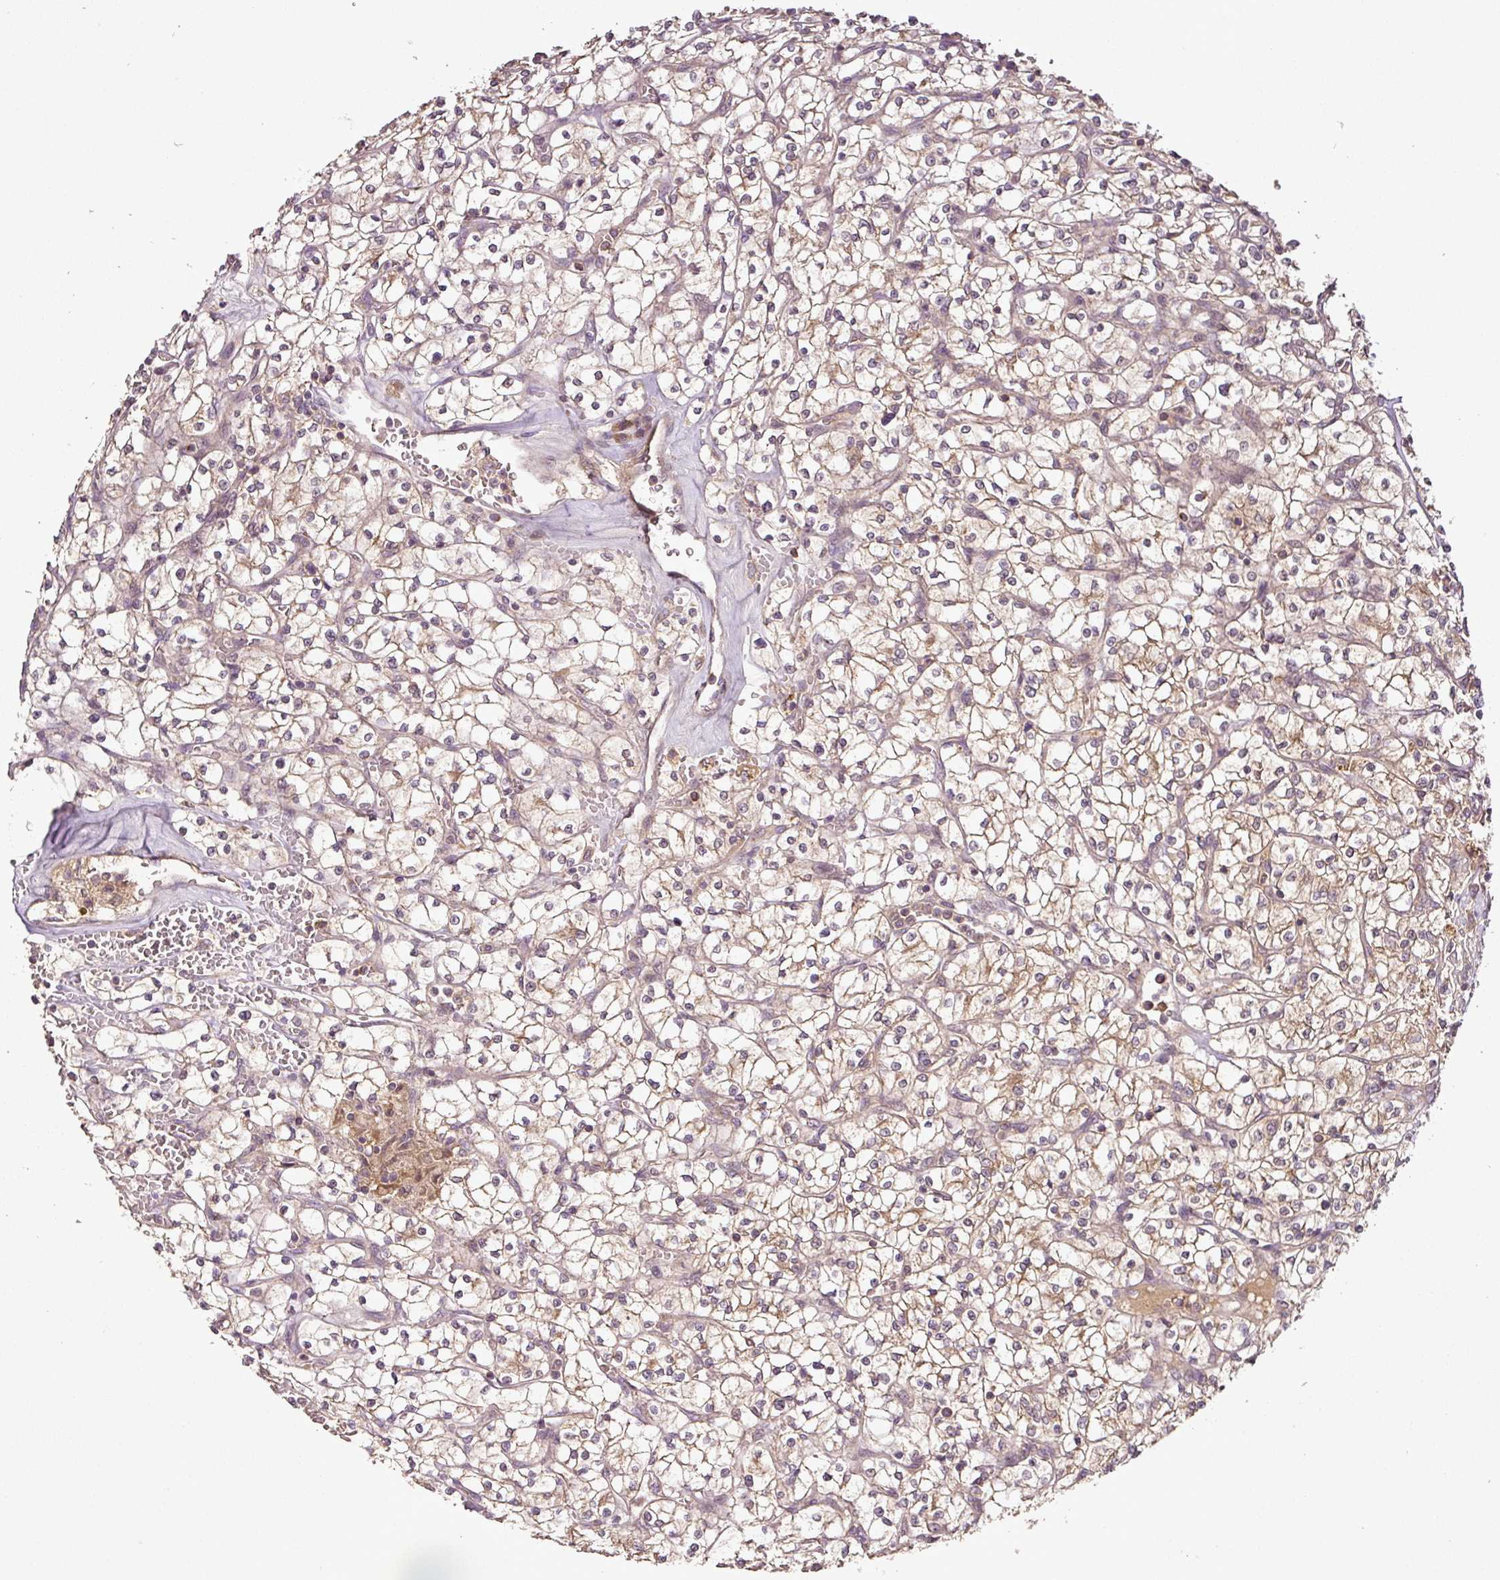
{"staining": {"intensity": "weak", "quantity": "<25%", "location": "cytoplasmic/membranous"}, "tissue": "renal cancer", "cell_type": "Tumor cells", "image_type": "cancer", "snomed": [{"axis": "morphology", "description": "Adenocarcinoma, NOS"}, {"axis": "topography", "description": "Kidney"}], "caption": "The micrograph reveals no significant staining in tumor cells of renal adenocarcinoma.", "gene": "FAIM", "patient": {"sex": "female", "age": 64}}